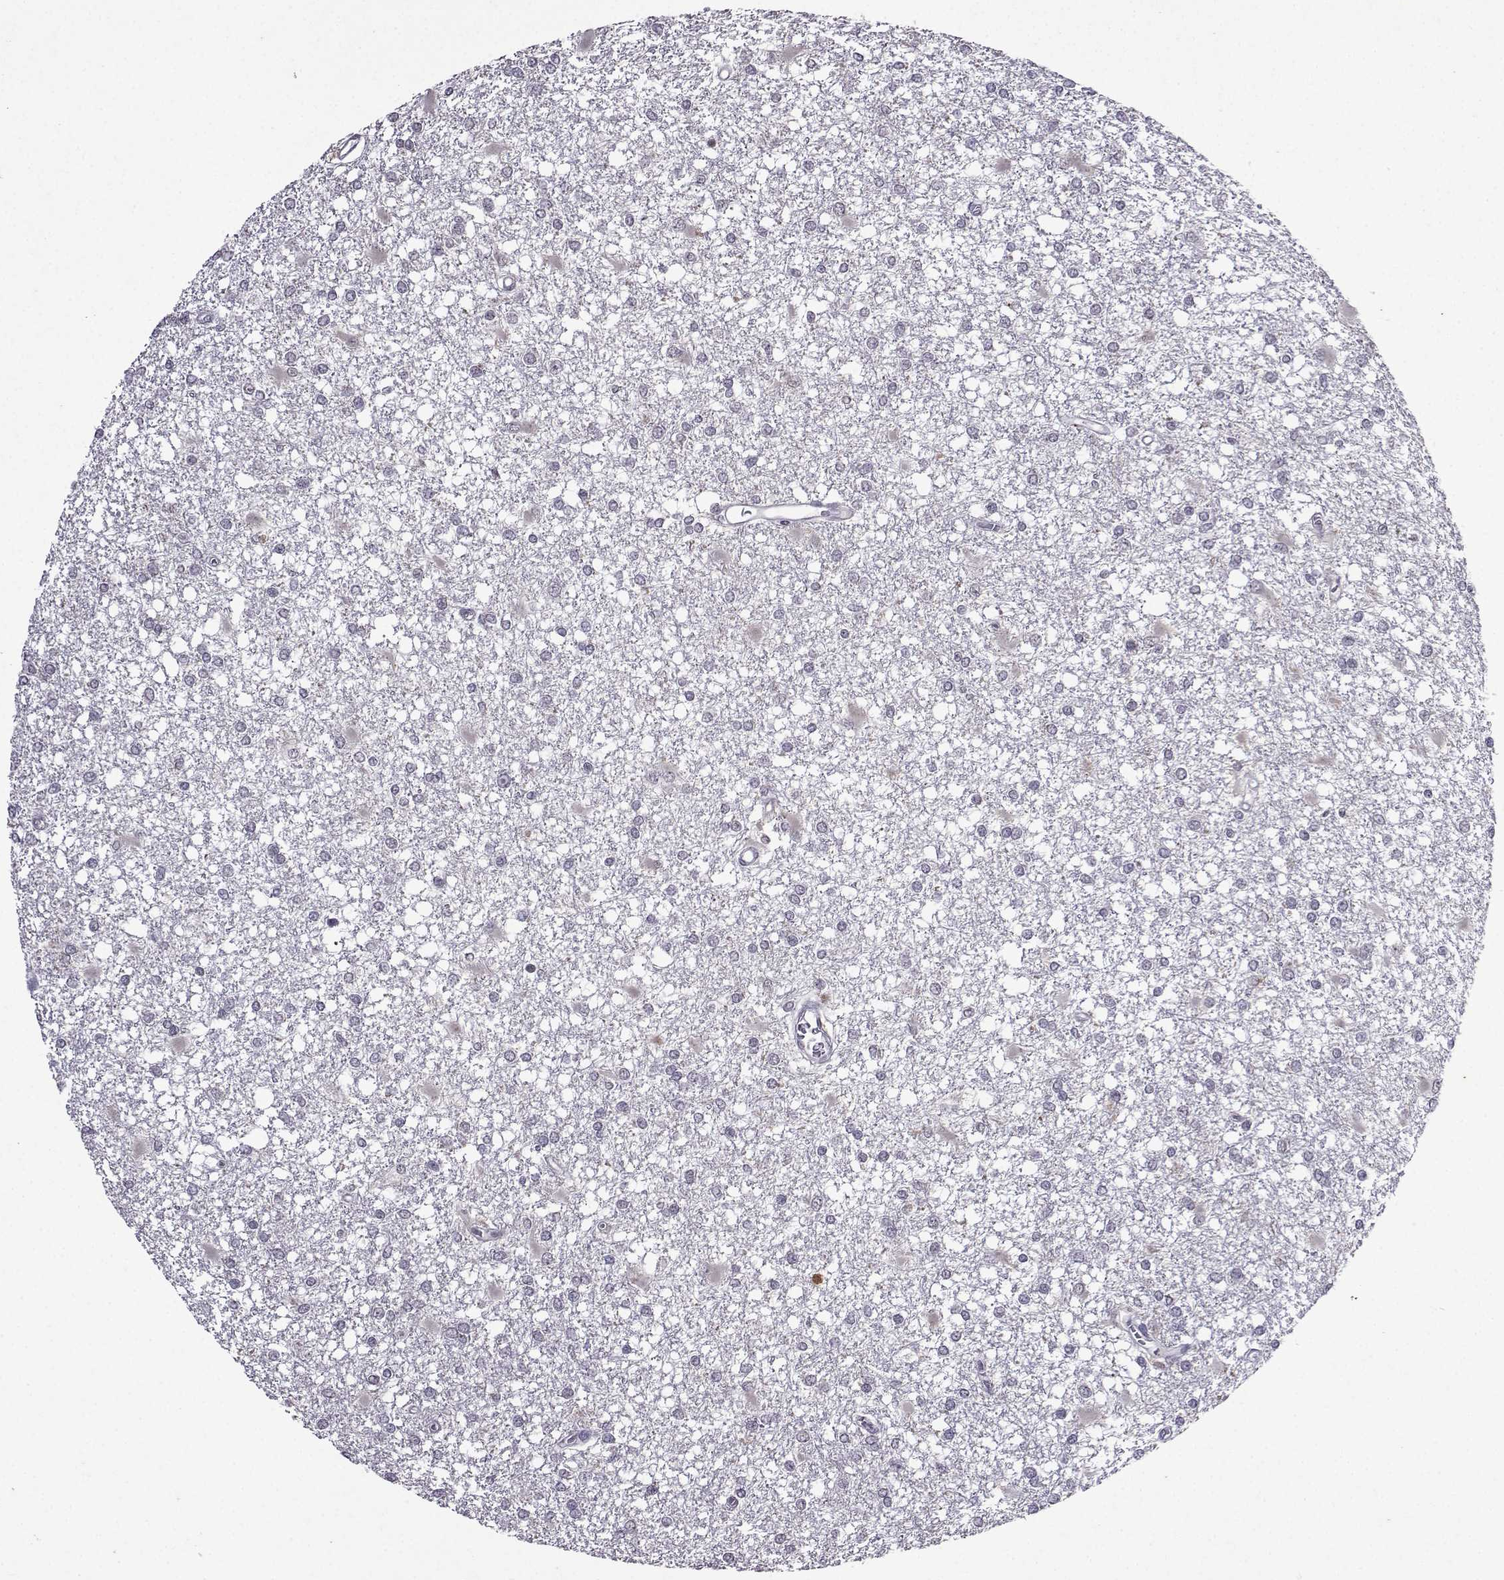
{"staining": {"intensity": "negative", "quantity": "none", "location": "none"}, "tissue": "glioma", "cell_type": "Tumor cells", "image_type": "cancer", "snomed": [{"axis": "morphology", "description": "Glioma, malignant, High grade"}, {"axis": "topography", "description": "Cerebral cortex"}], "caption": "There is no significant positivity in tumor cells of glioma.", "gene": "CCL28", "patient": {"sex": "male", "age": 79}}